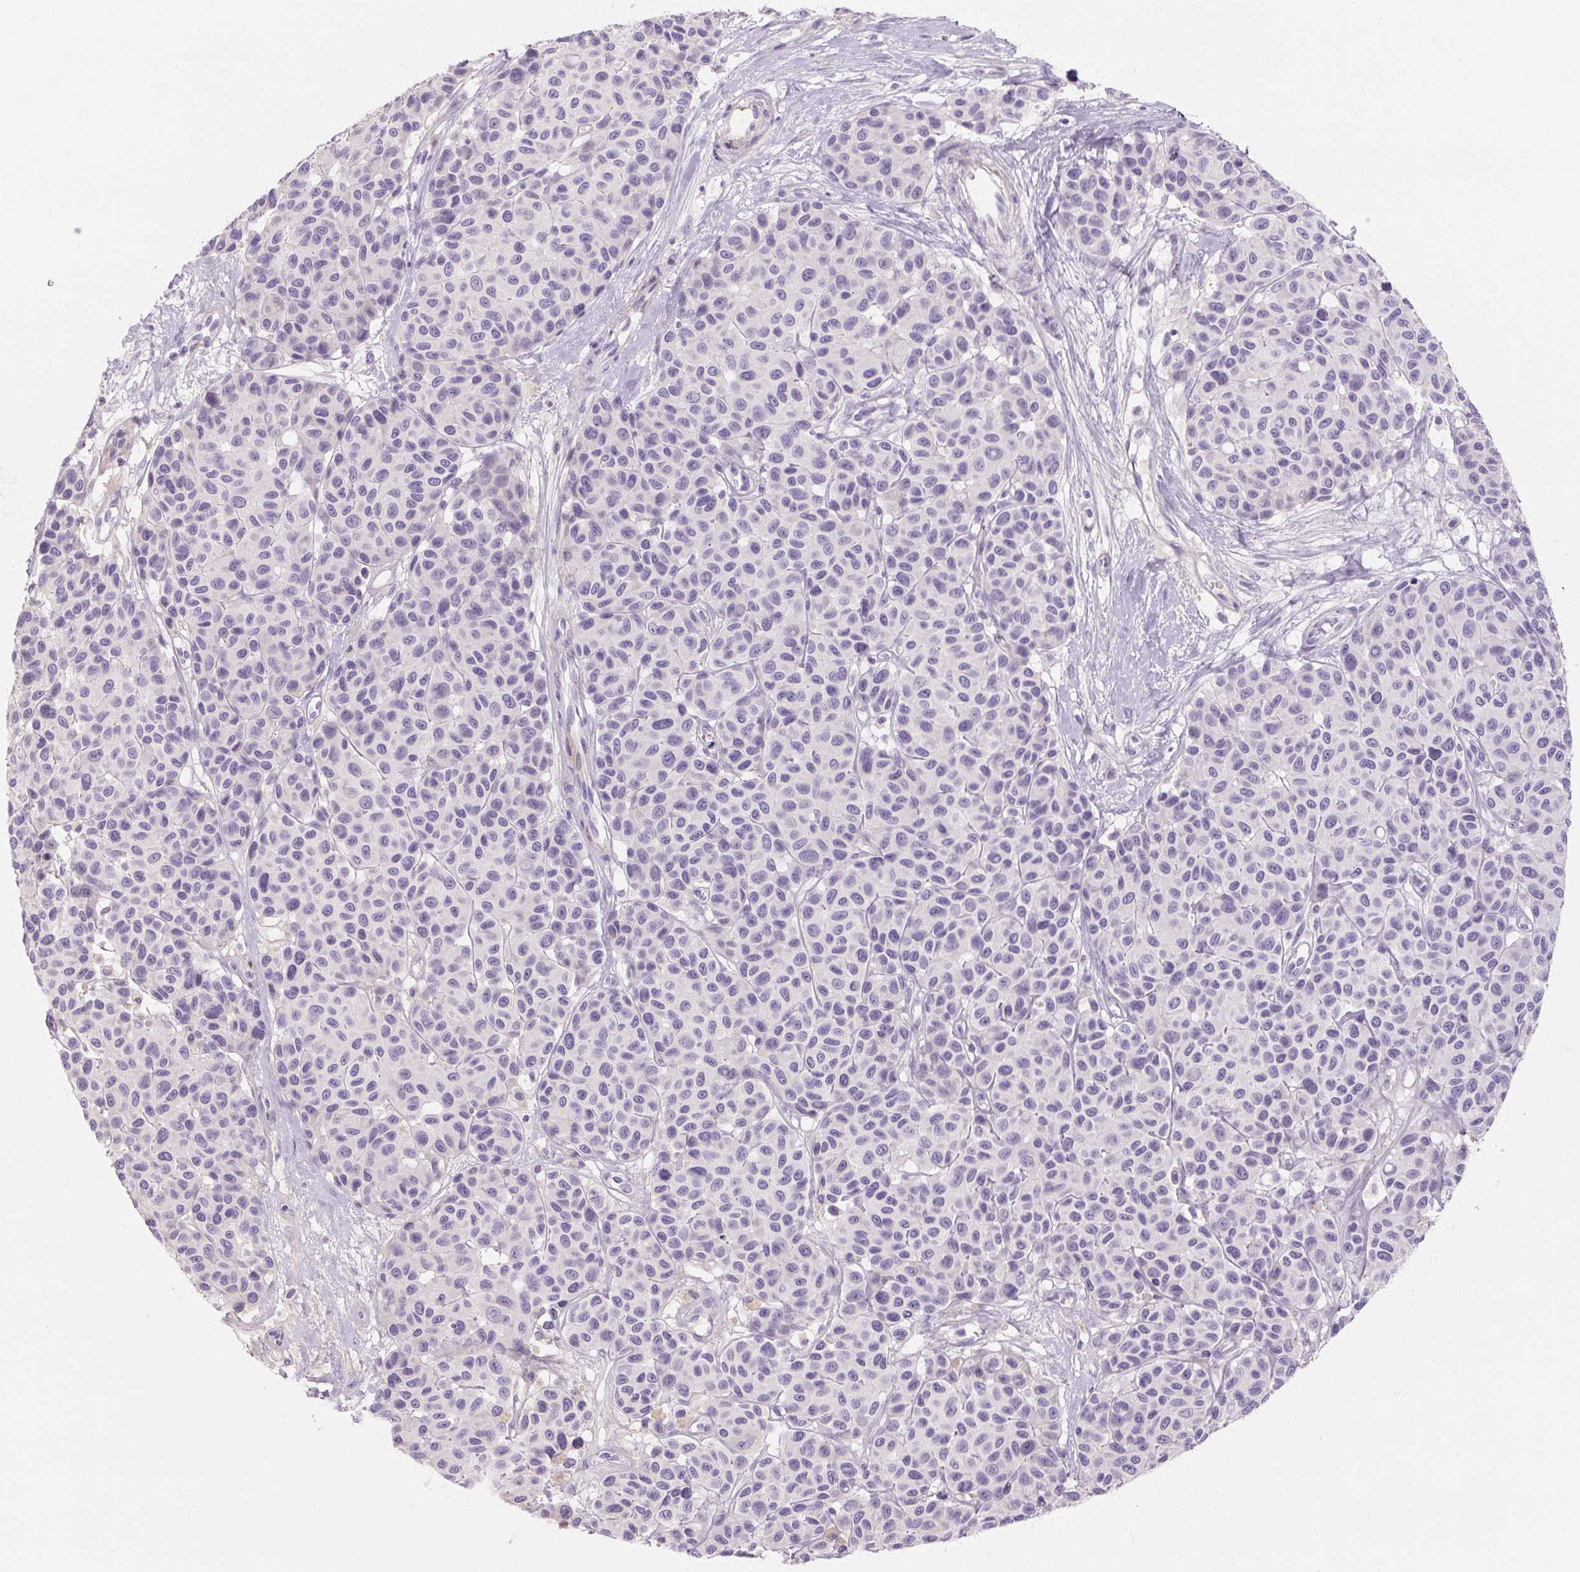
{"staining": {"intensity": "negative", "quantity": "none", "location": "none"}, "tissue": "melanoma", "cell_type": "Tumor cells", "image_type": "cancer", "snomed": [{"axis": "morphology", "description": "Malignant melanoma, NOS"}, {"axis": "topography", "description": "Skin"}], "caption": "This is a micrograph of immunohistochemistry (IHC) staining of malignant melanoma, which shows no staining in tumor cells.", "gene": "NFE2L3", "patient": {"sex": "female", "age": 66}}